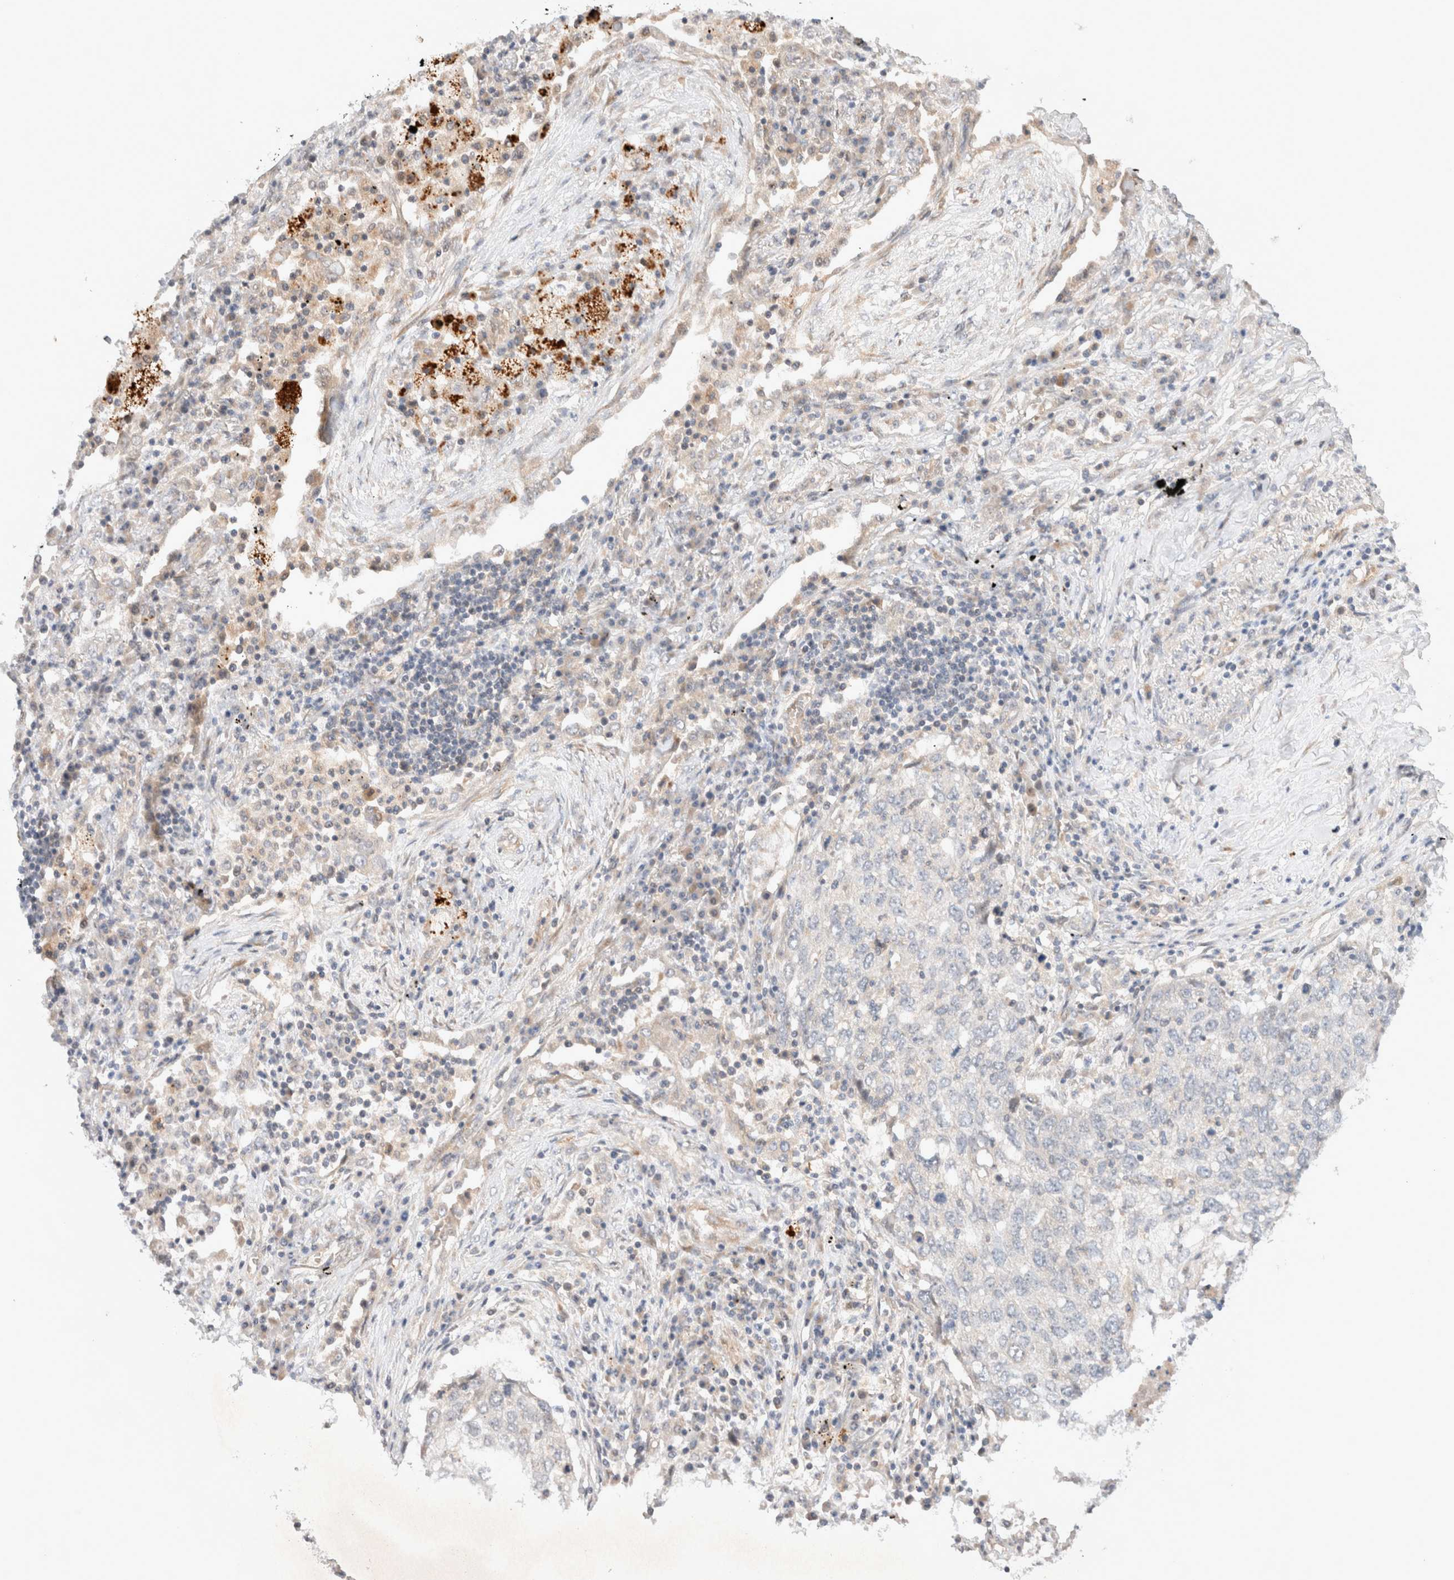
{"staining": {"intensity": "negative", "quantity": "none", "location": "none"}, "tissue": "lung cancer", "cell_type": "Tumor cells", "image_type": "cancer", "snomed": [{"axis": "morphology", "description": "Squamous cell carcinoma, NOS"}, {"axis": "topography", "description": "Lung"}], "caption": "Histopathology image shows no significant protein staining in tumor cells of lung cancer (squamous cell carcinoma).", "gene": "KLHL20", "patient": {"sex": "female", "age": 63}}